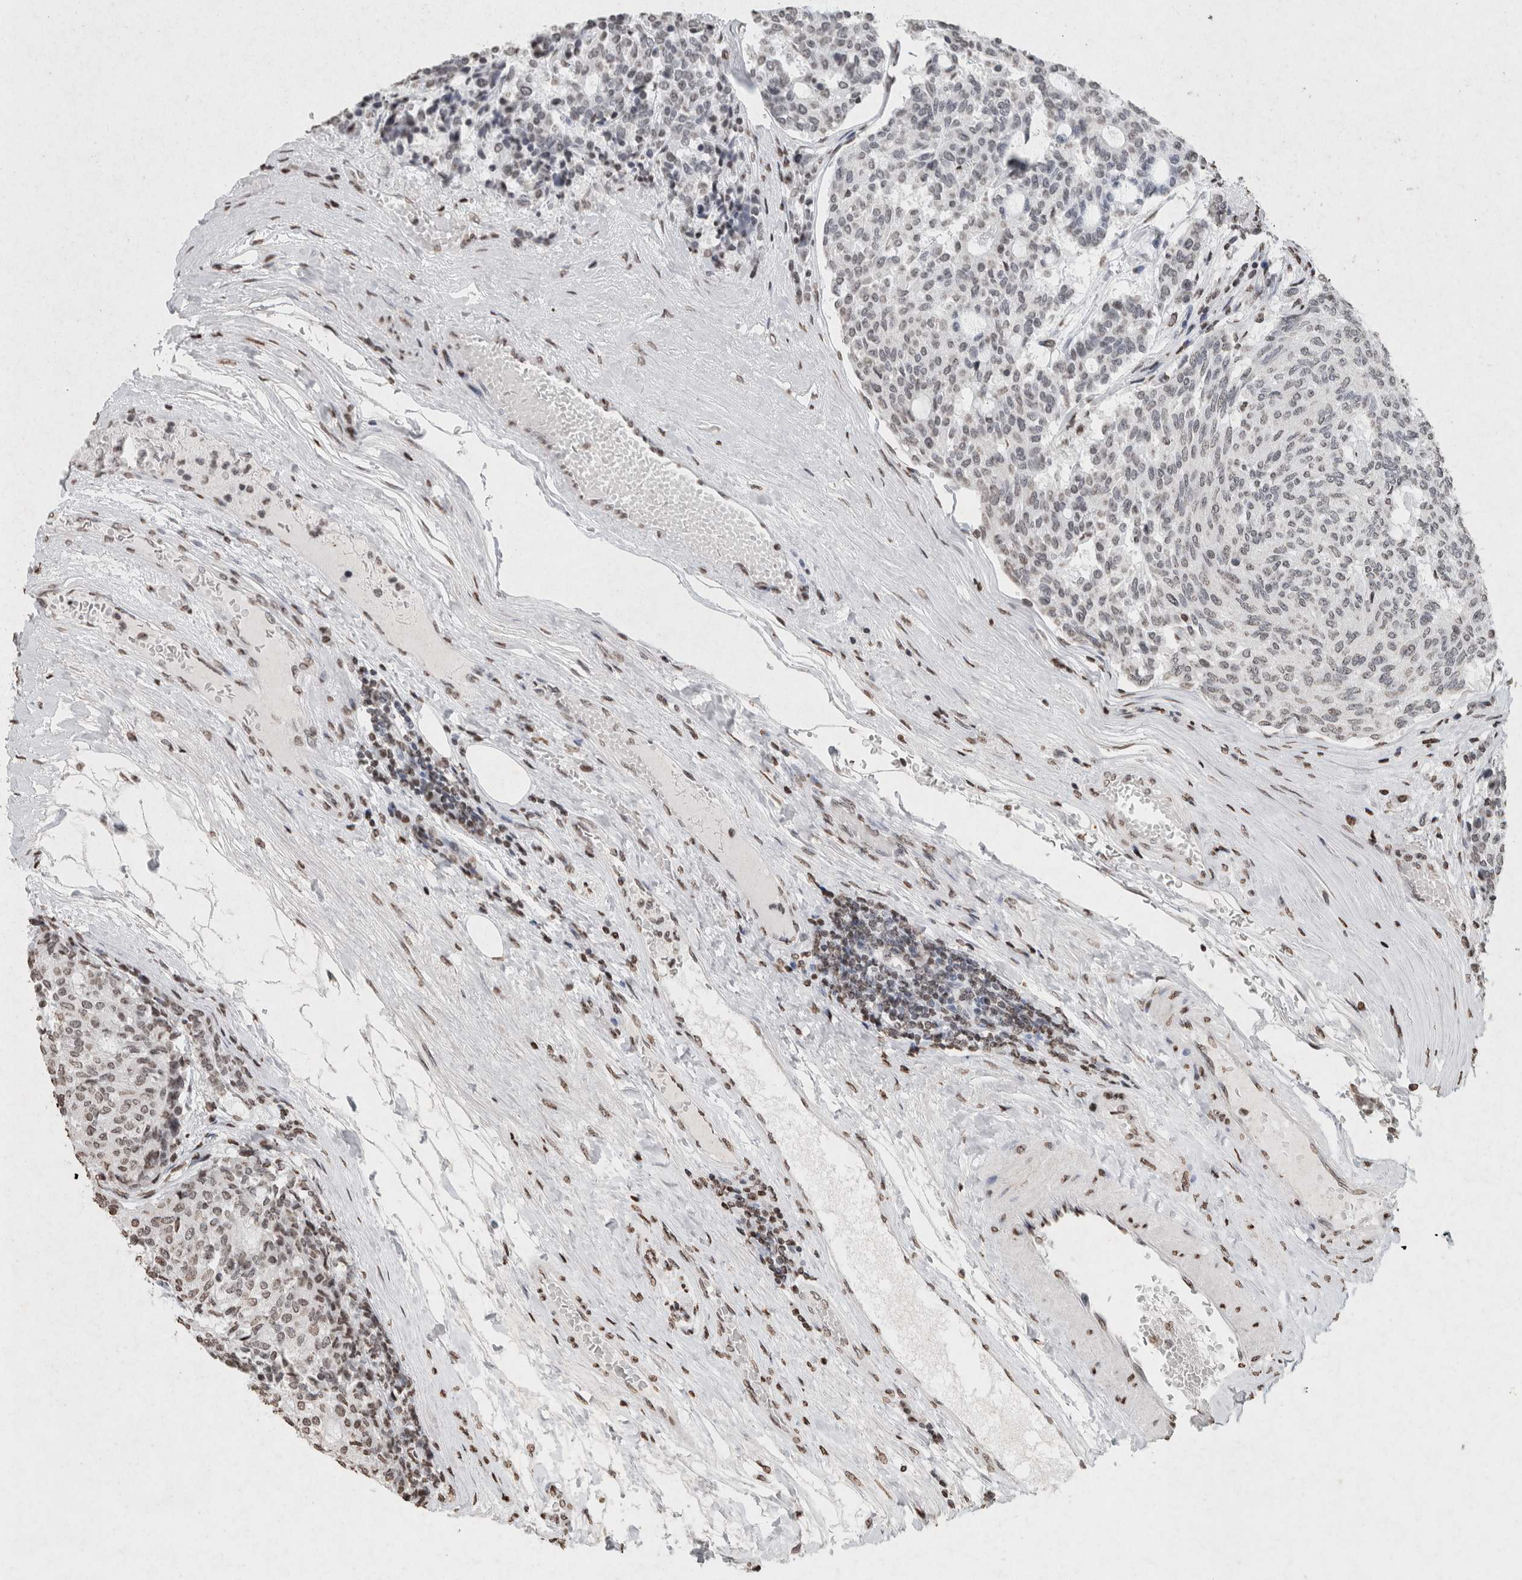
{"staining": {"intensity": "weak", "quantity": ">75%", "location": "nuclear"}, "tissue": "carcinoid", "cell_type": "Tumor cells", "image_type": "cancer", "snomed": [{"axis": "morphology", "description": "Carcinoid, malignant, NOS"}, {"axis": "topography", "description": "Pancreas"}], "caption": "Immunohistochemical staining of human carcinoid (malignant) shows weak nuclear protein positivity in approximately >75% of tumor cells.", "gene": "CNTN1", "patient": {"sex": "female", "age": 54}}